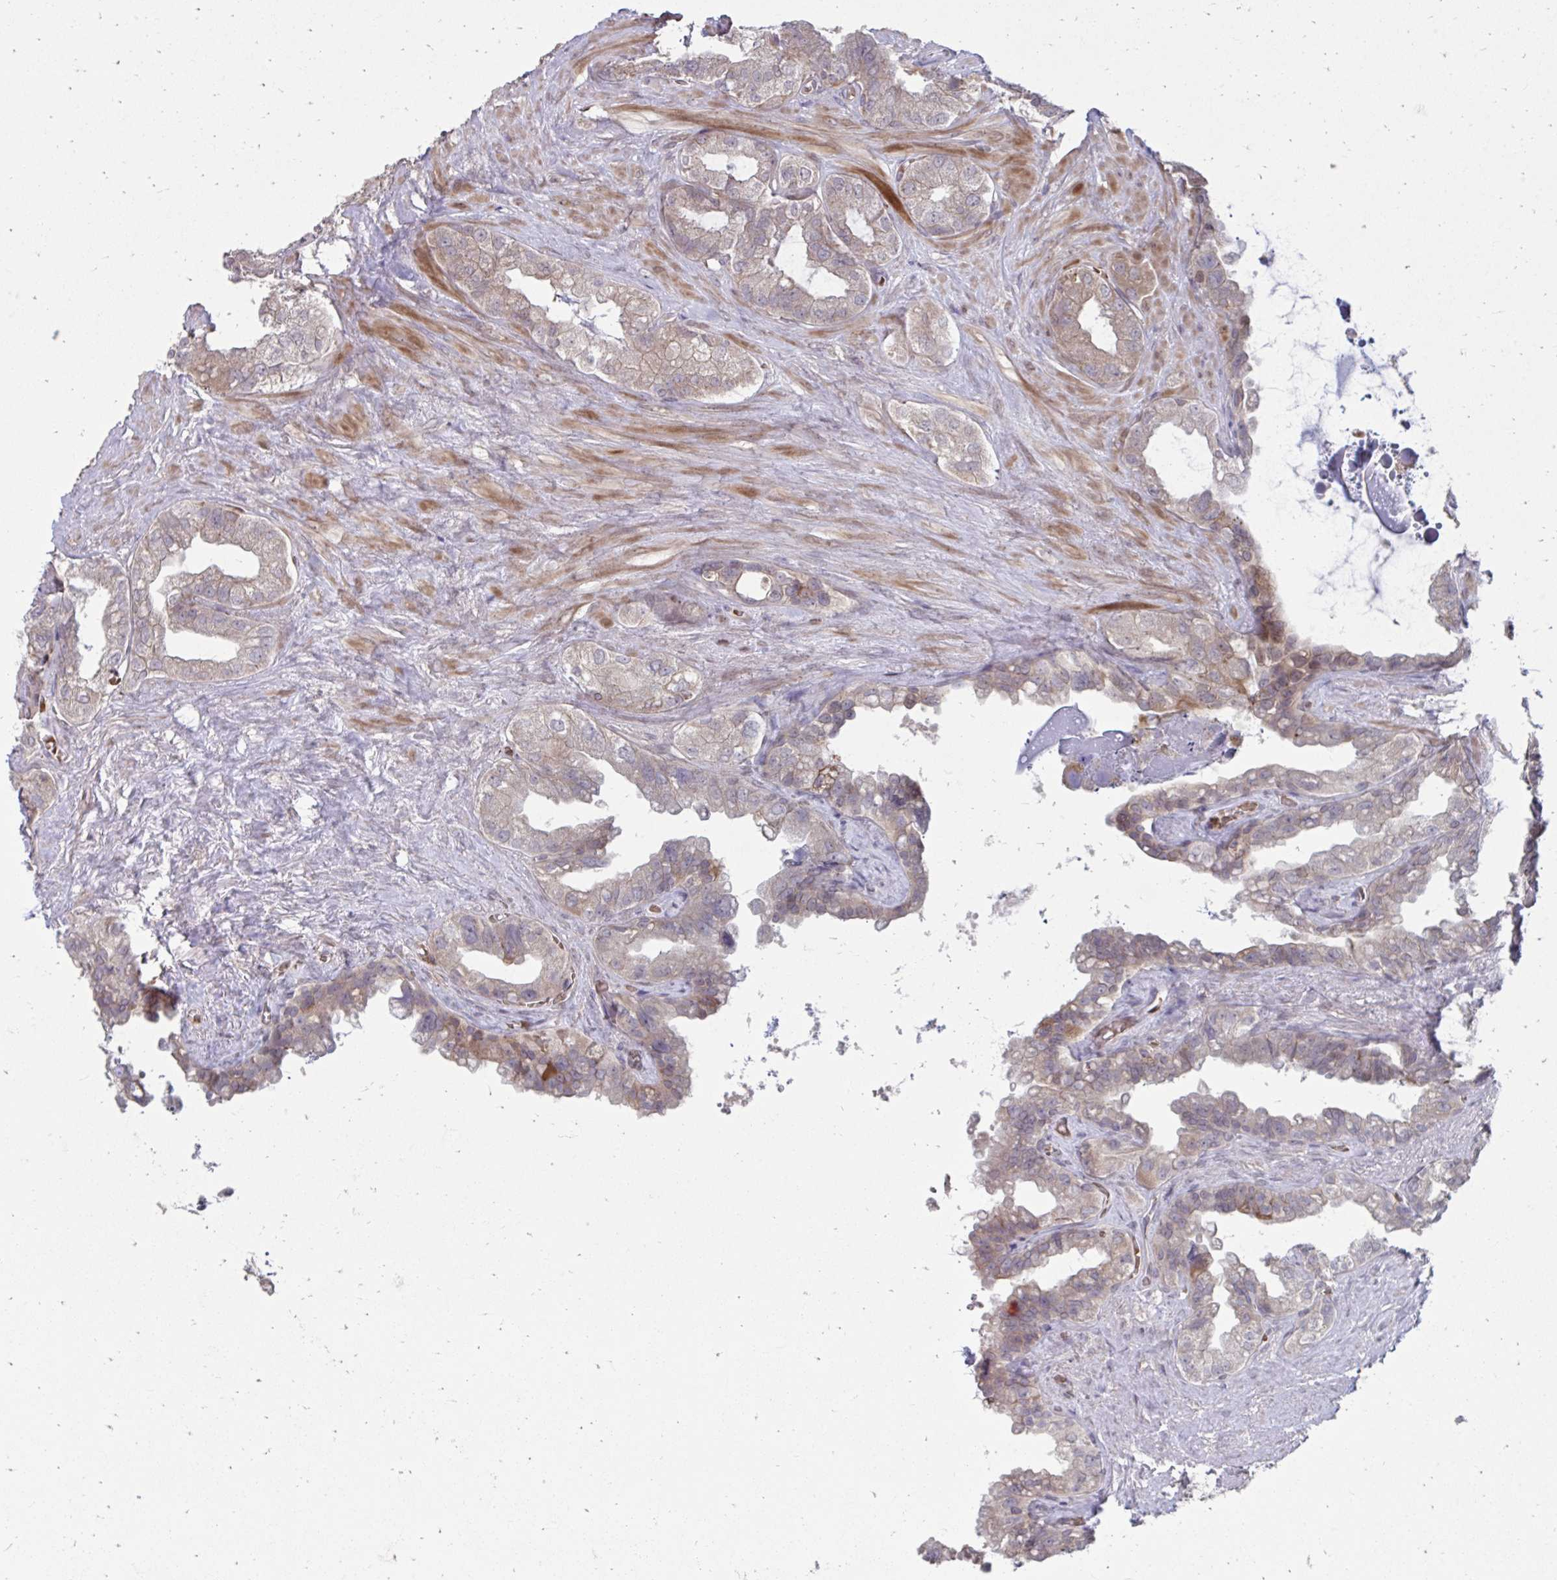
{"staining": {"intensity": "weak", "quantity": "25%-75%", "location": "cytoplasmic/membranous"}, "tissue": "seminal vesicle", "cell_type": "Glandular cells", "image_type": "normal", "snomed": [{"axis": "morphology", "description": "Normal tissue, NOS"}, {"axis": "topography", "description": "Seminal veicle"}, {"axis": "topography", "description": "Peripheral nerve tissue"}], "caption": "Glandular cells show low levels of weak cytoplasmic/membranous expression in approximately 25%-75% of cells in unremarkable human seminal vesicle. (IHC, brightfield microscopy, high magnification).", "gene": "ITPR2", "patient": {"sex": "male", "age": 76}}